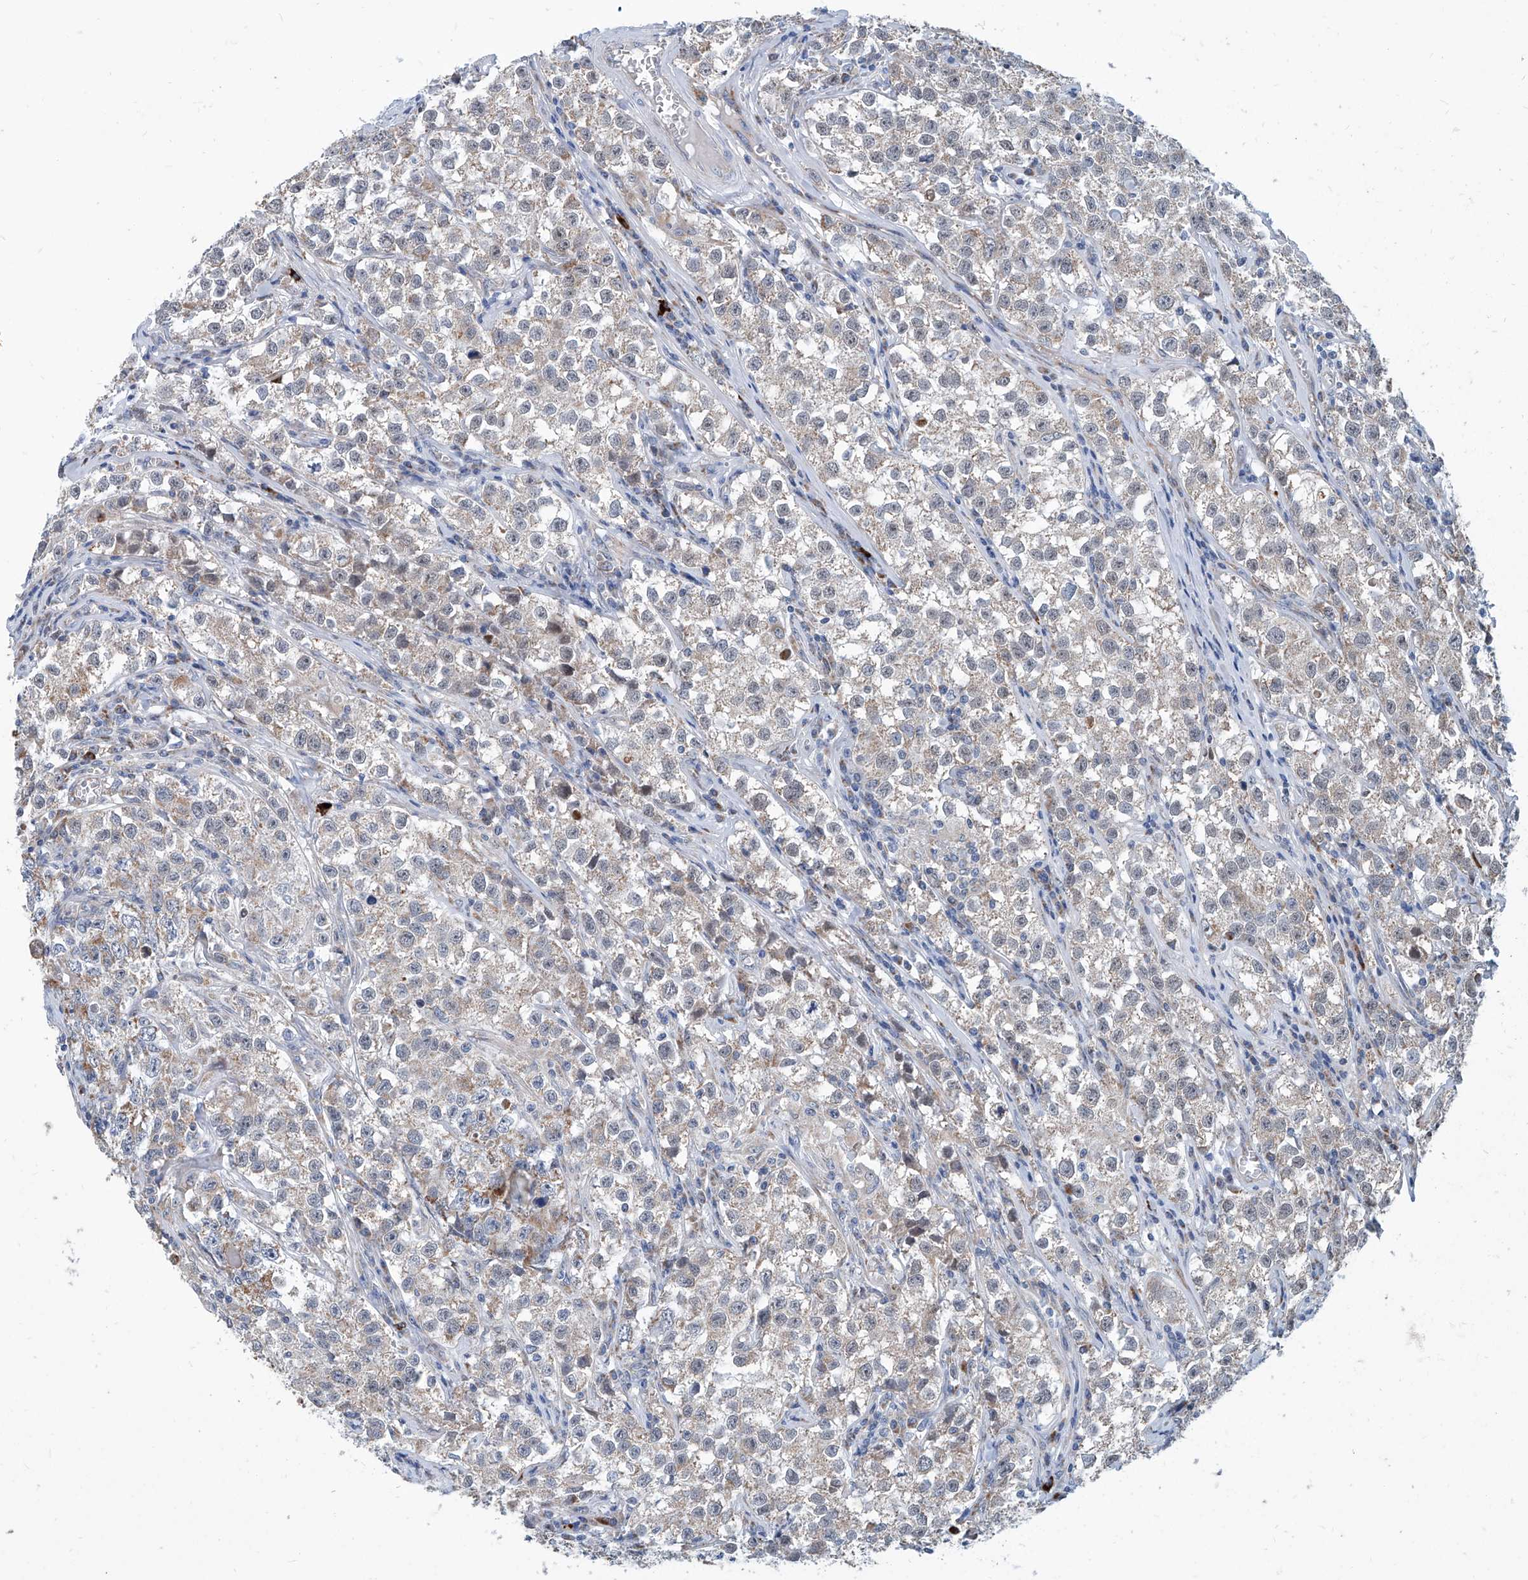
{"staining": {"intensity": "moderate", "quantity": "25%-75%", "location": "cytoplasmic/membranous"}, "tissue": "testis cancer", "cell_type": "Tumor cells", "image_type": "cancer", "snomed": [{"axis": "morphology", "description": "Seminoma, NOS"}, {"axis": "morphology", "description": "Carcinoma, Embryonal, NOS"}, {"axis": "topography", "description": "Testis"}], "caption": "Immunohistochemical staining of testis embryonal carcinoma demonstrates medium levels of moderate cytoplasmic/membranous expression in about 25%-75% of tumor cells.", "gene": "USP48", "patient": {"sex": "male", "age": 43}}